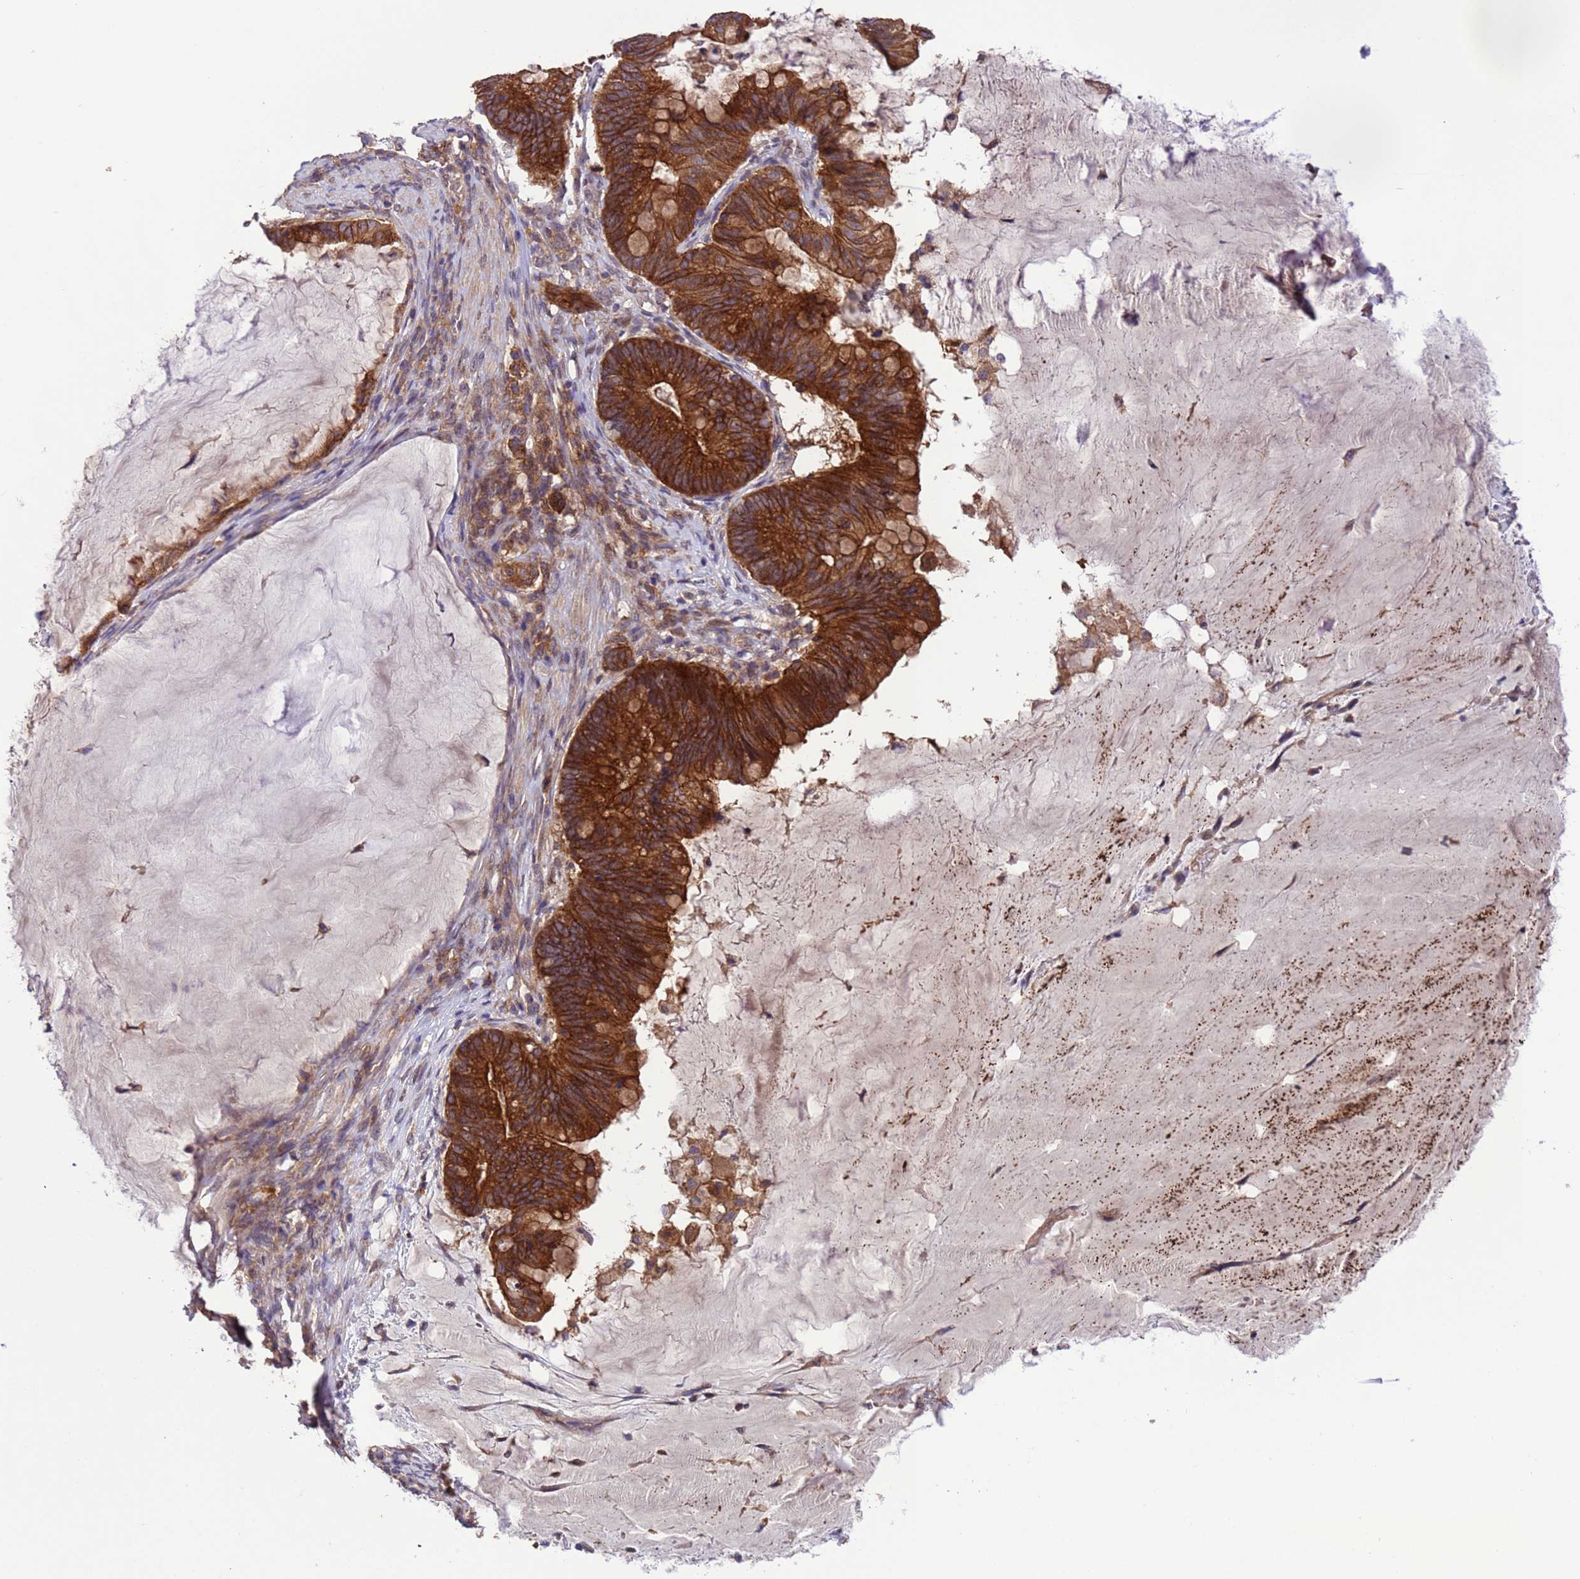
{"staining": {"intensity": "strong", "quantity": ">75%", "location": "cytoplasmic/membranous"}, "tissue": "ovarian cancer", "cell_type": "Tumor cells", "image_type": "cancer", "snomed": [{"axis": "morphology", "description": "Cystadenocarcinoma, mucinous, NOS"}, {"axis": "topography", "description": "Ovary"}], "caption": "Brown immunohistochemical staining in human ovarian cancer (mucinous cystadenocarcinoma) exhibits strong cytoplasmic/membranous positivity in about >75% of tumor cells.", "gene": "ARHGAP12", "patient": {"sex": "female", "age": 61}}